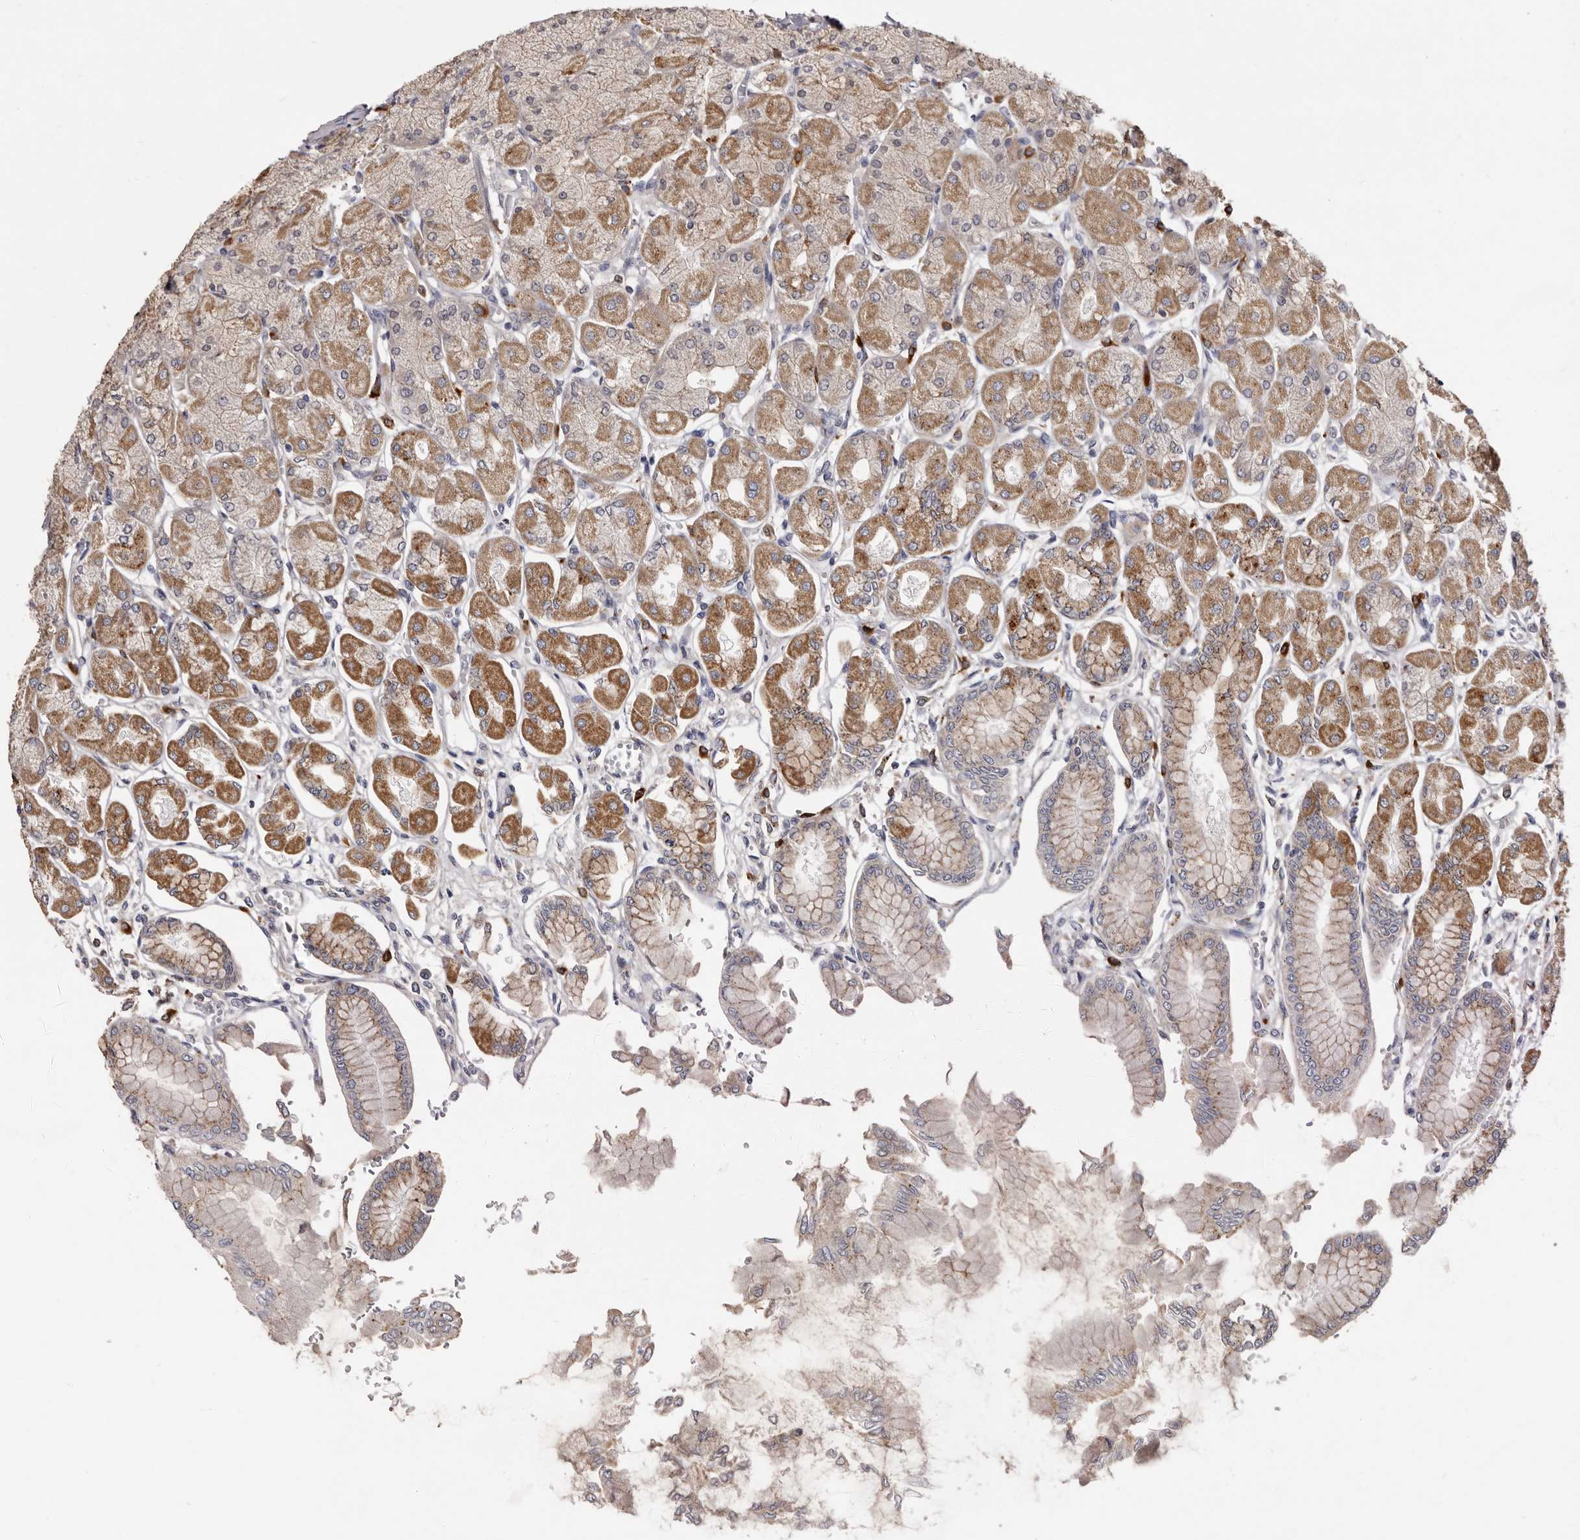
{"staining": {"intensity": "moderate", "quantity": "25%-75%", "location": "cytoplasmic/membranous"}, "tissue": "stomach", "cell_type": "Glandular cells", "image_type": "normal", "snomed": [{"axis": "morphology", "description": "Normal tissue, NOS"}, {"axis": "topography", "description": "Stomach, upper"}], "caption": "Brown immunohistochemical staining in normal human stomach demonstrates moderate cytoplasmic/membranous positivity in about 25%-75% of glandular cells. The protein of interest is shown in brown color, while the nuclei are stained blue.", "gene": "DAP", "patient": {"sex": "female", "age": 56}}